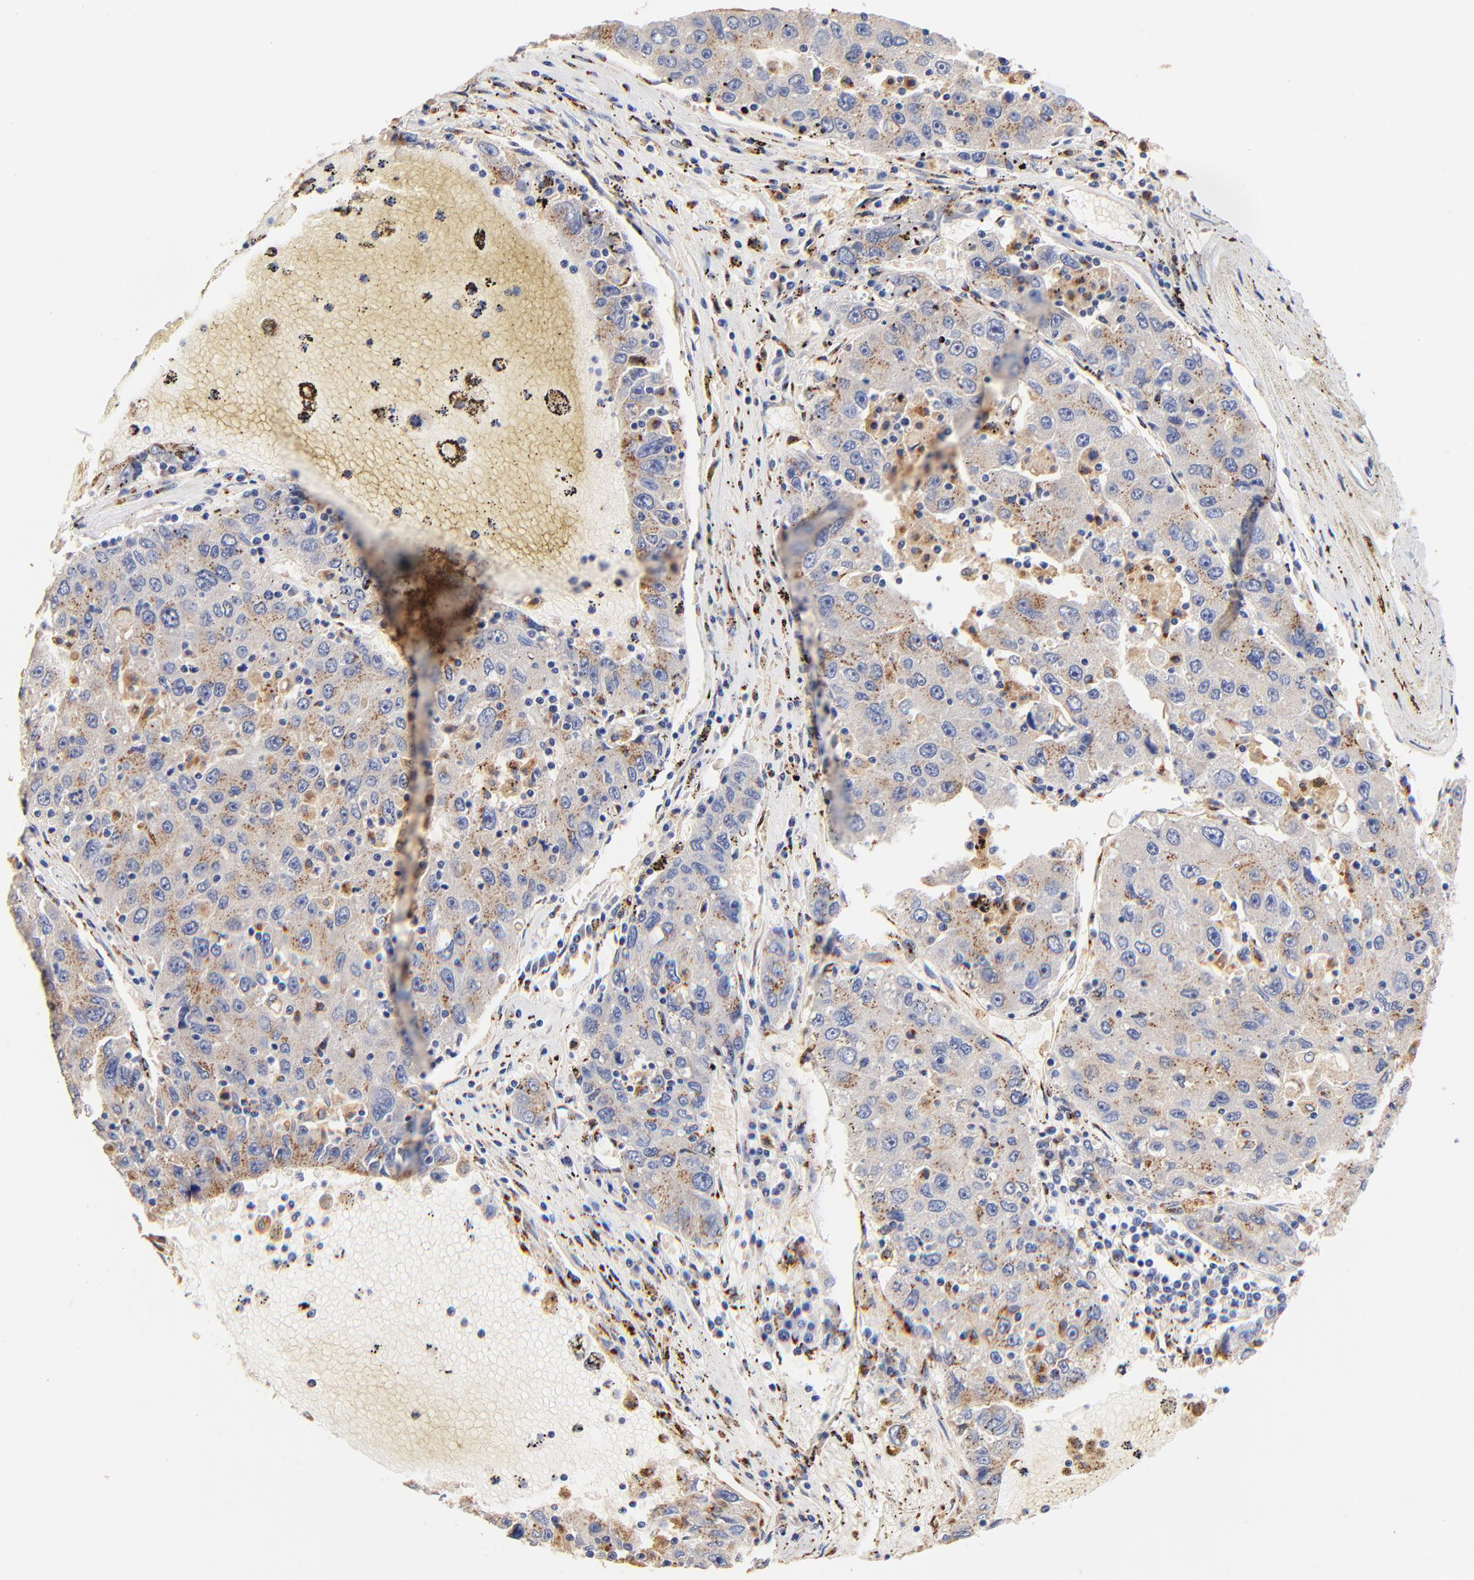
{"staining": {"intensity": "weak", "quantity": "25%-75%", "location": "cytoplasmic/membranous"}, "tissue": "liver cancer", "cell_type": "Tumor cells", "image_type": "cancer", "snomed": [{"axis": "morphology", "description": "Carcinoma, Hepatocellular, NOS"}, {"axis": "topography", "description": "Liver"}], "caption": "This is an image of IHC staining of liver cancer, which shows weak positivity in the cytoplasmic/membranous of tumor cells.", "gene": "FMNL3", "patient": {"sex": "male", "age": 49}}